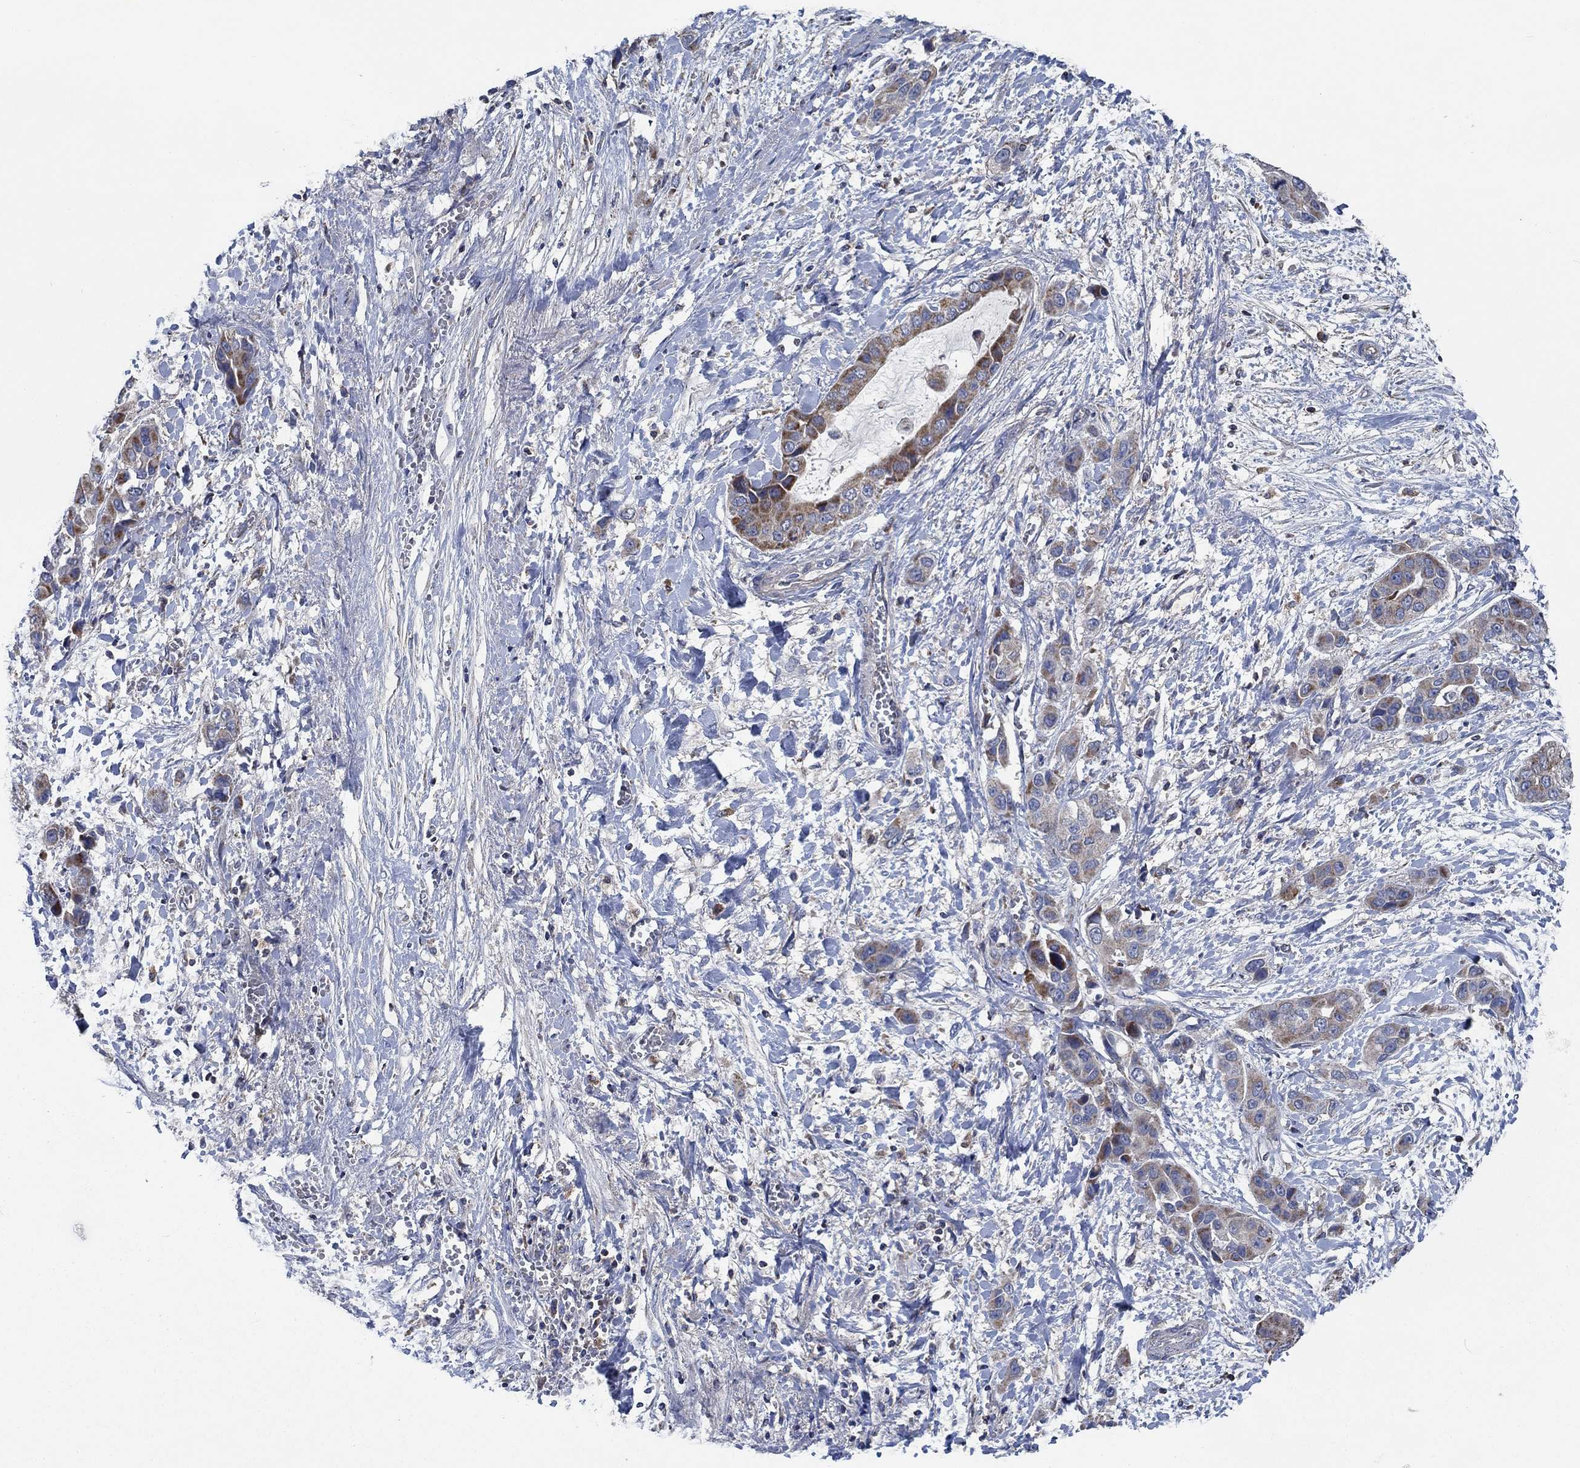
{"staining": {"intensity": "weak", "quantity": ">75%", "location": "cytoplasmic/membranous"}, "tissue": "liver cancer", "cell_type": "Tumor cells", "image_type": "cancer", "snomed": [{"axis": "morphology", "description": "Cholangiocarcinoma"}, {"axis": "topography", "description": "Liver"}], "caption": "An IHC photomicrograph of neoplastic tissue is shown. Protein staining in brown shows weak cytoplasmic/membranous positivity in liver cholangiocarcinoma within tumor cells.", "gene": "STXBP6", "patient": {"sex": "female", "age": 52}}